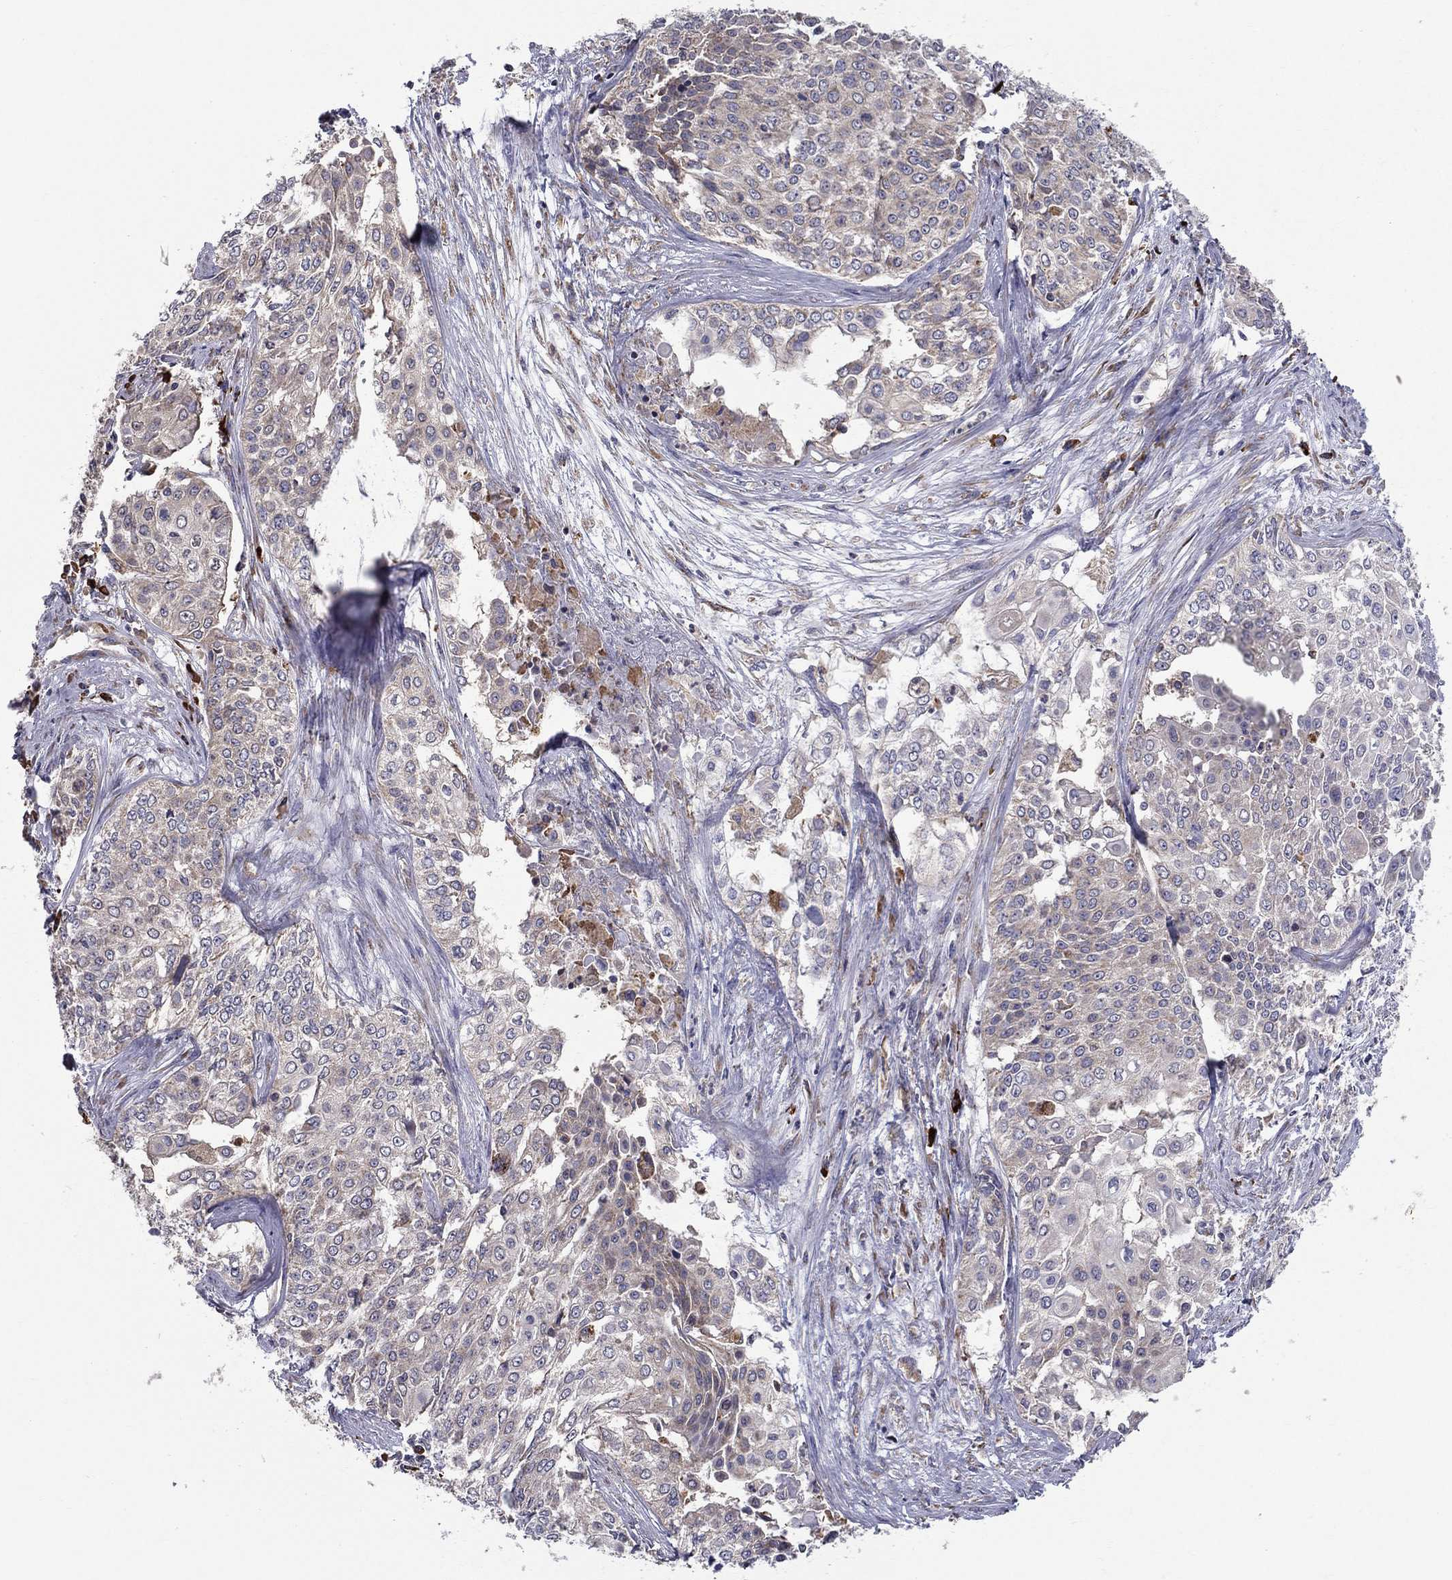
{"staining": {"intensity": "negative", "quantity": "none", "location": "none"}, "tissue": "cervical cancer", "cell_type": "Tumor cells", "image_type": "cancer", "snomed": [{"axis": "morphology", "description": "Squamous cell carcinoma, NOS"}, {"axis": "topography", "description": "Cervix"}], "caption": "Tumor cells show no significant positivity in squamous cell carcinoma (cervical). Brightfield microscopy of immunohistochemistry stained with DAB (3,3'-diaminobenzidine) (brown) and hematoxylin (blue), captured at high magnification.", "gene": "PRDX4", "patient": {"sex": "female", "age": 39}}